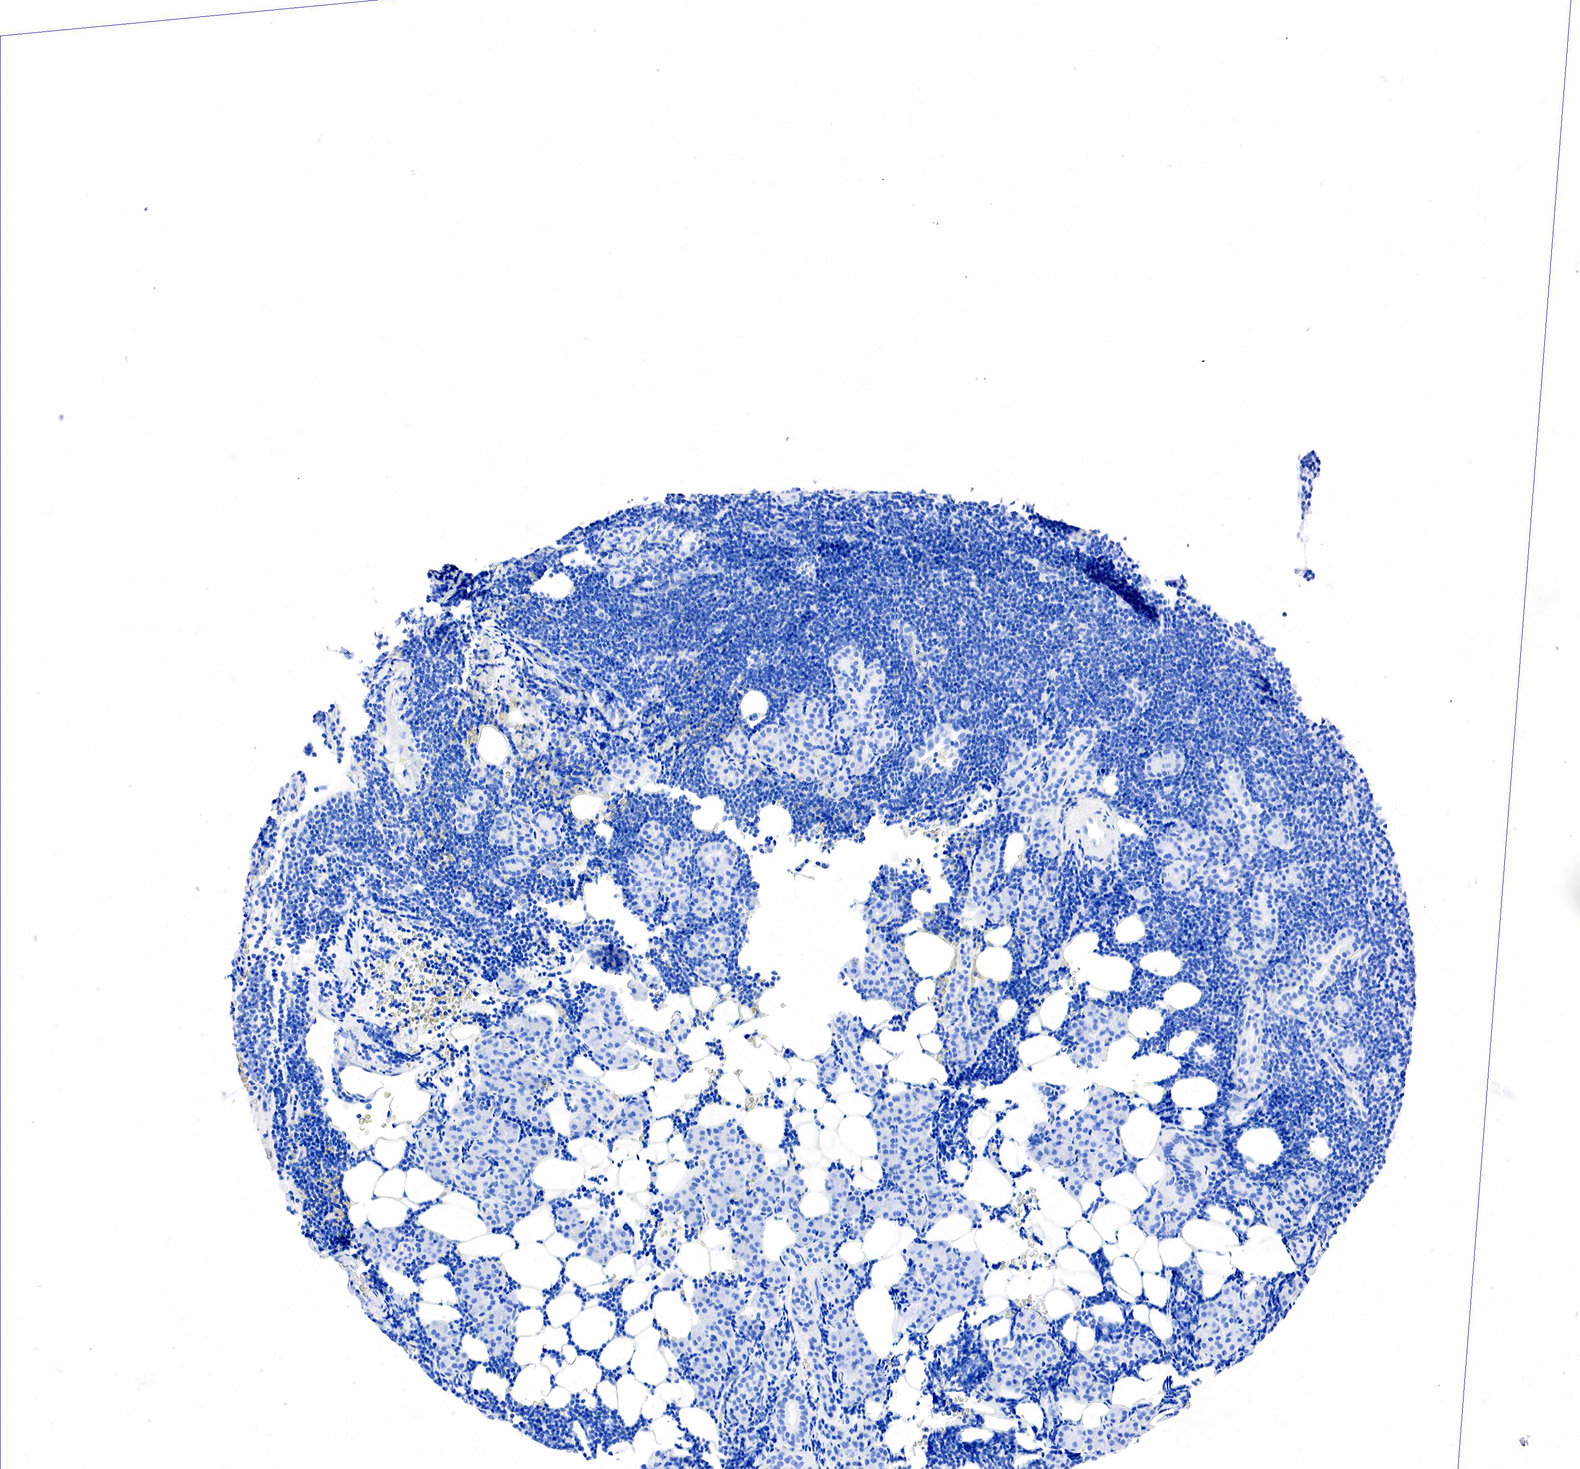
{"staining": {"intensity": "negative", "quantity": "none", "location": "none"}, "tissue": "lymphoma", "cell_type": "Tumor cells", "image_type": "cancer", "snomed": [{"axis": "morphology", "description": "Malignant lymphoma, non-Hodgkin's type, Low grade"}, {"axis": "topography", "description": "Lymph node"}], "caption": "DAB (3,3'-diaminobenzidine) immunohistochemical staining of lymphoma displays no significant expression in tumor cells.", "gene": "PTH", "patient": {"sex": "male", "age": 57}}